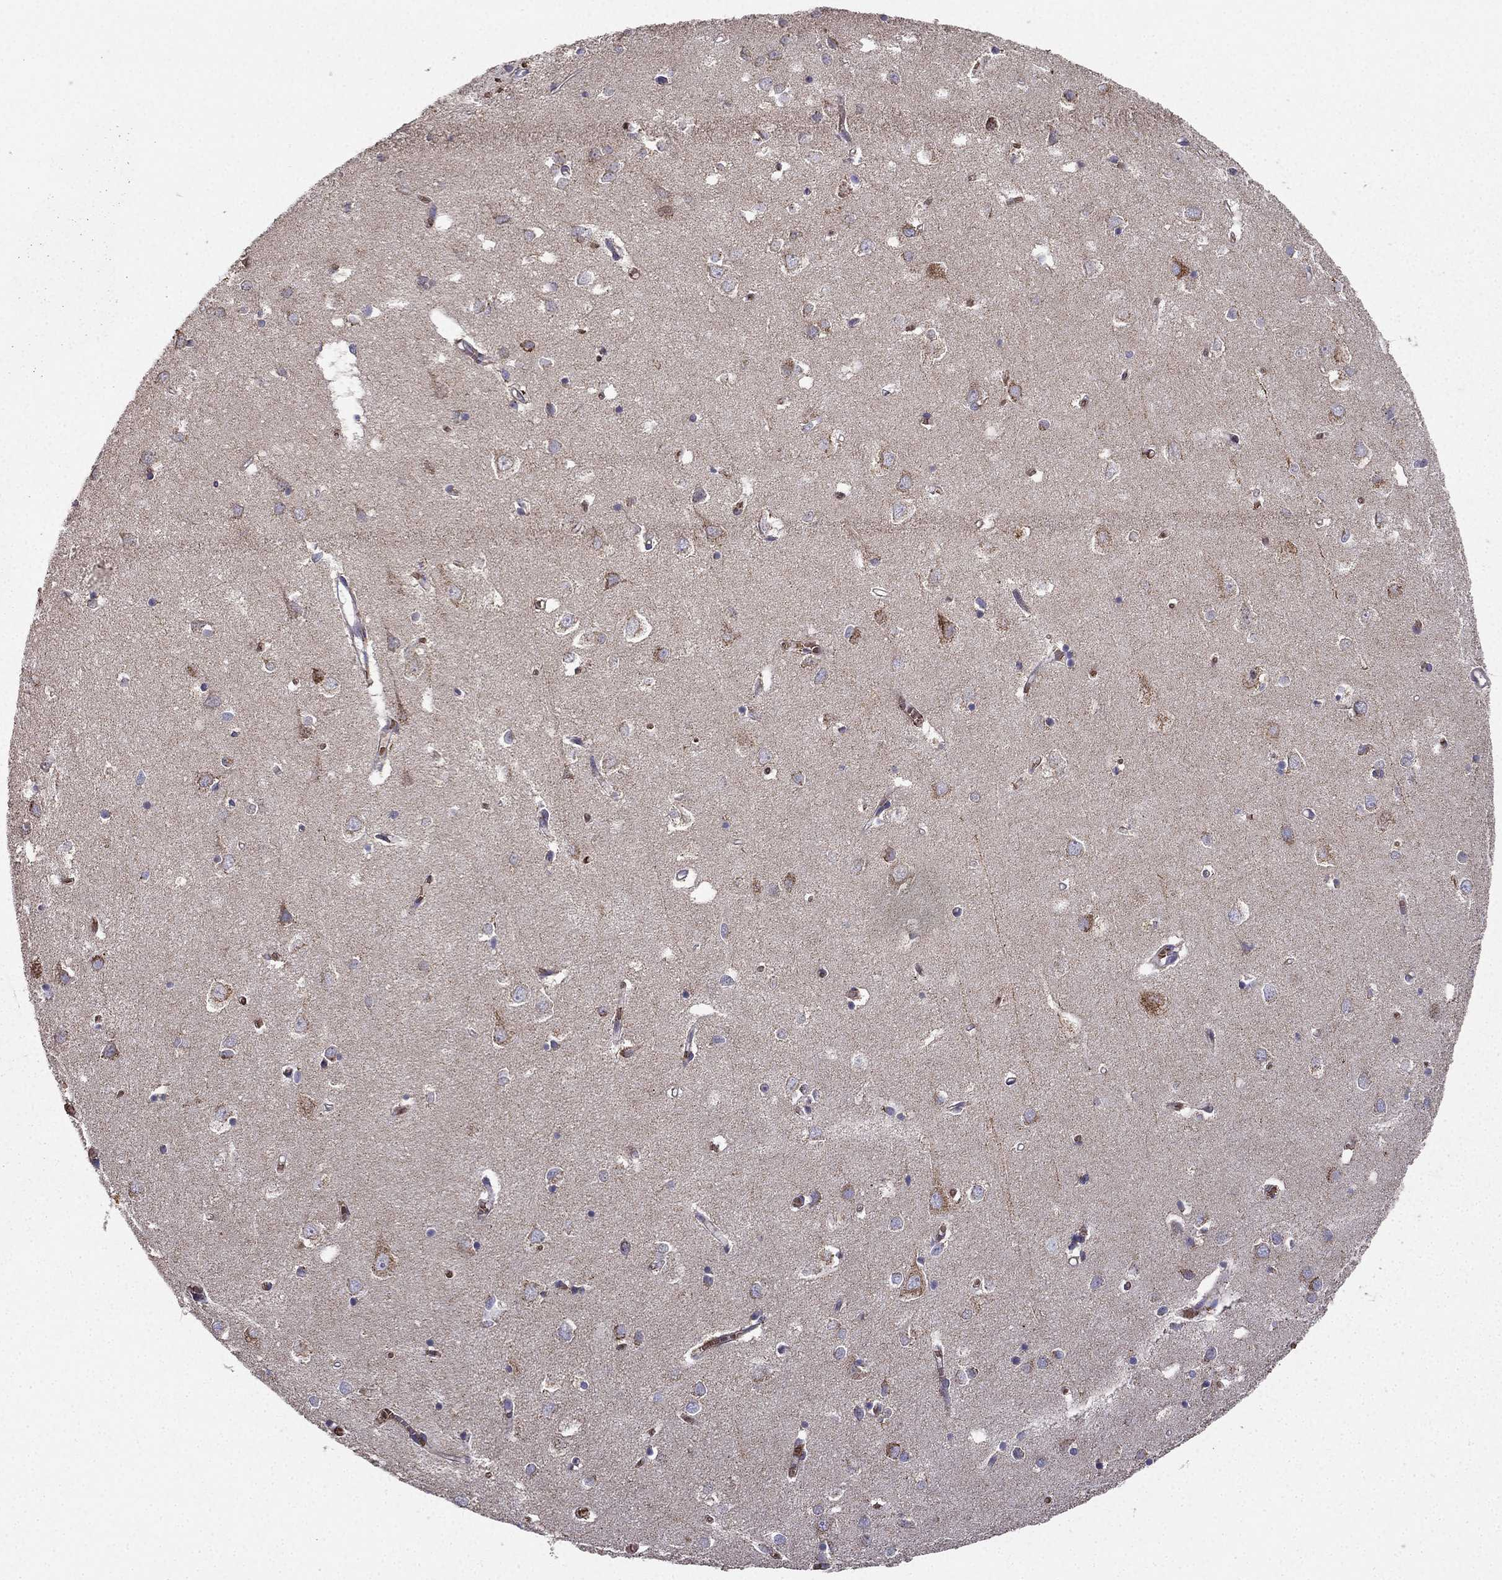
{"staining": {"intensity": "negative", "quantity": "none", "location": "none"}, "tissue": "cerebral cortex", "cell_type": "Endothelial cells", "image_type": "normal", "snomed": [{"axis": "morphology", "description": "Normal tissue, NOS"}, {"axis": "topography", "description": "Cerebral cortex"}], "caption": "Endothelial cells show no significant staining in normal cerebral cortex. (DAB (3,3'-diaminobenzidine) IHC visualized using brightfield microscopy, high magnification).", "gene": "B4GALT7", "patient": {"sex": "male", "age": 70}}